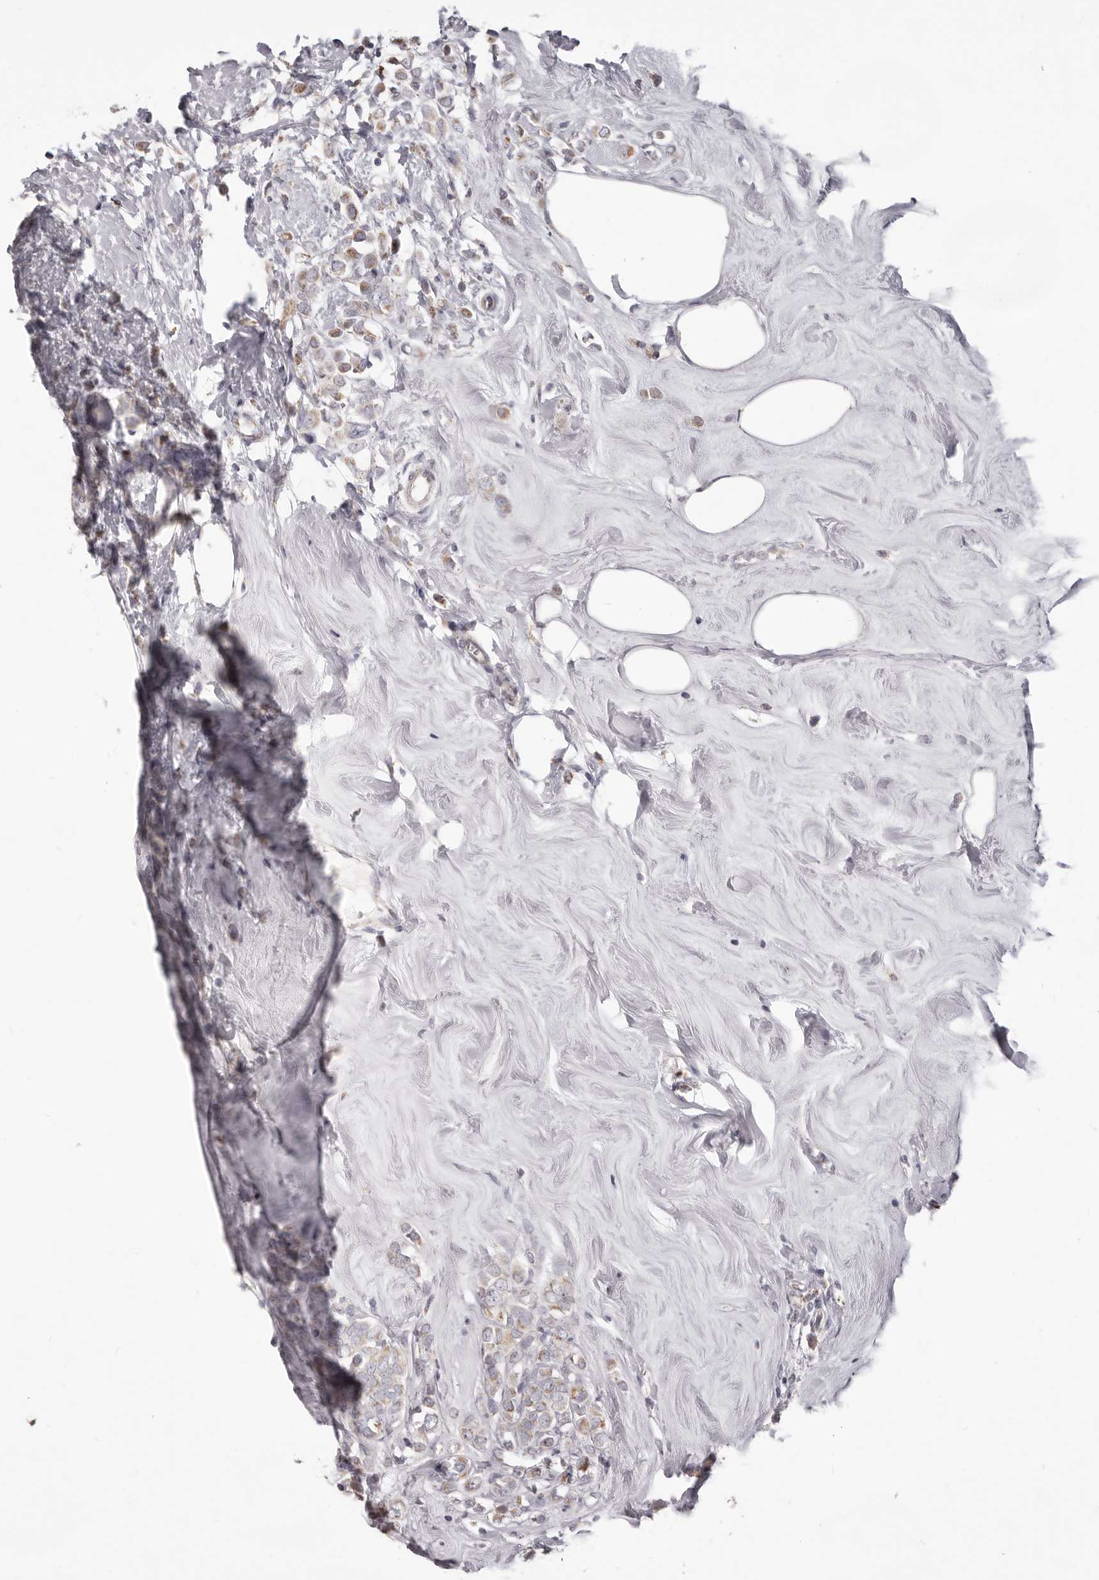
{"staining": {"intensity": "weak", "quantity": "25%-75%", "location": "cytoplasmic/membranous"}, "tissue": "breast cancer", "cell_type": "Tumor cells", "image_type": "cancer", "snomed": [{"axis": "morphology", "description": "Lobular carcinoma"}, {"axis": "topography", "description": "Breast"}], "caption": "Protein expression analysis of human lobular carcinoma (breast) reveals weak cytoplasmic/membranous positivity in about 25%-75% of tumor cells.", "gene": "PRMT2", "patient": {"sex": "female", "age": 47}}